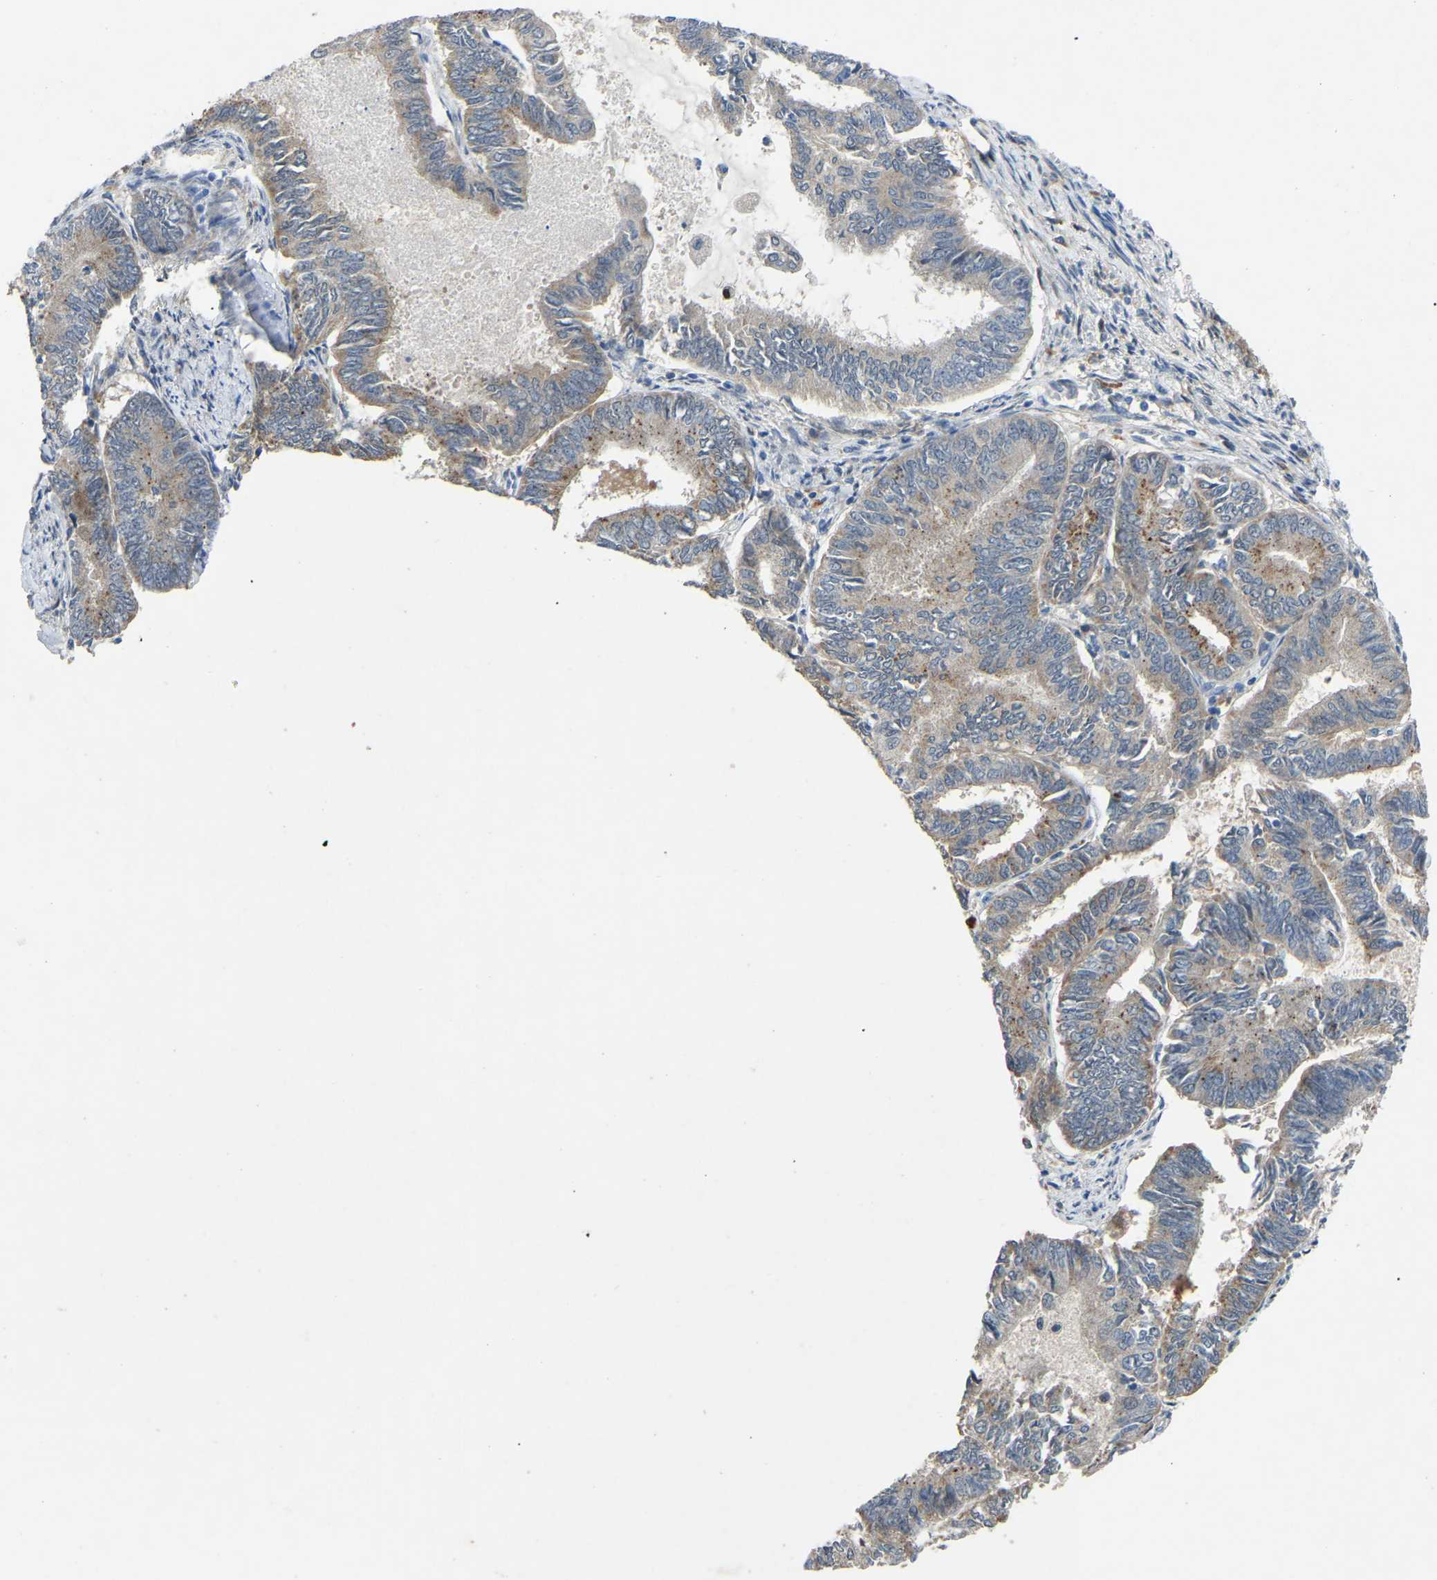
{"staining": {"intensity": "moderate", "quantity": "<25%", "location": "cytoplasmic/membranous"}, "tissue": "endometrial cancer", "cell_type": "Tumor cells", "image_type": "cancer", "snomed": [{"axis": "morphology", "description": "Adenocarcinoma, NOS"}, {"axis": "topography", "description": "Endometrium"}], "caption": "High-power microscopy captured an IHC photomicrograph of adenocarcinoma (endometrial), revealing moderate cytoplasmic/membranous positivity in approximately <25% of tumor cells. The staining was performed using DAB (3,3'-diaminobenzidine), with brown indicating positive protein expression. Nuclei are stained blue with hematoxylin.", "gene": "FHIT", "patient": {"sex": "female", "age": 86}}